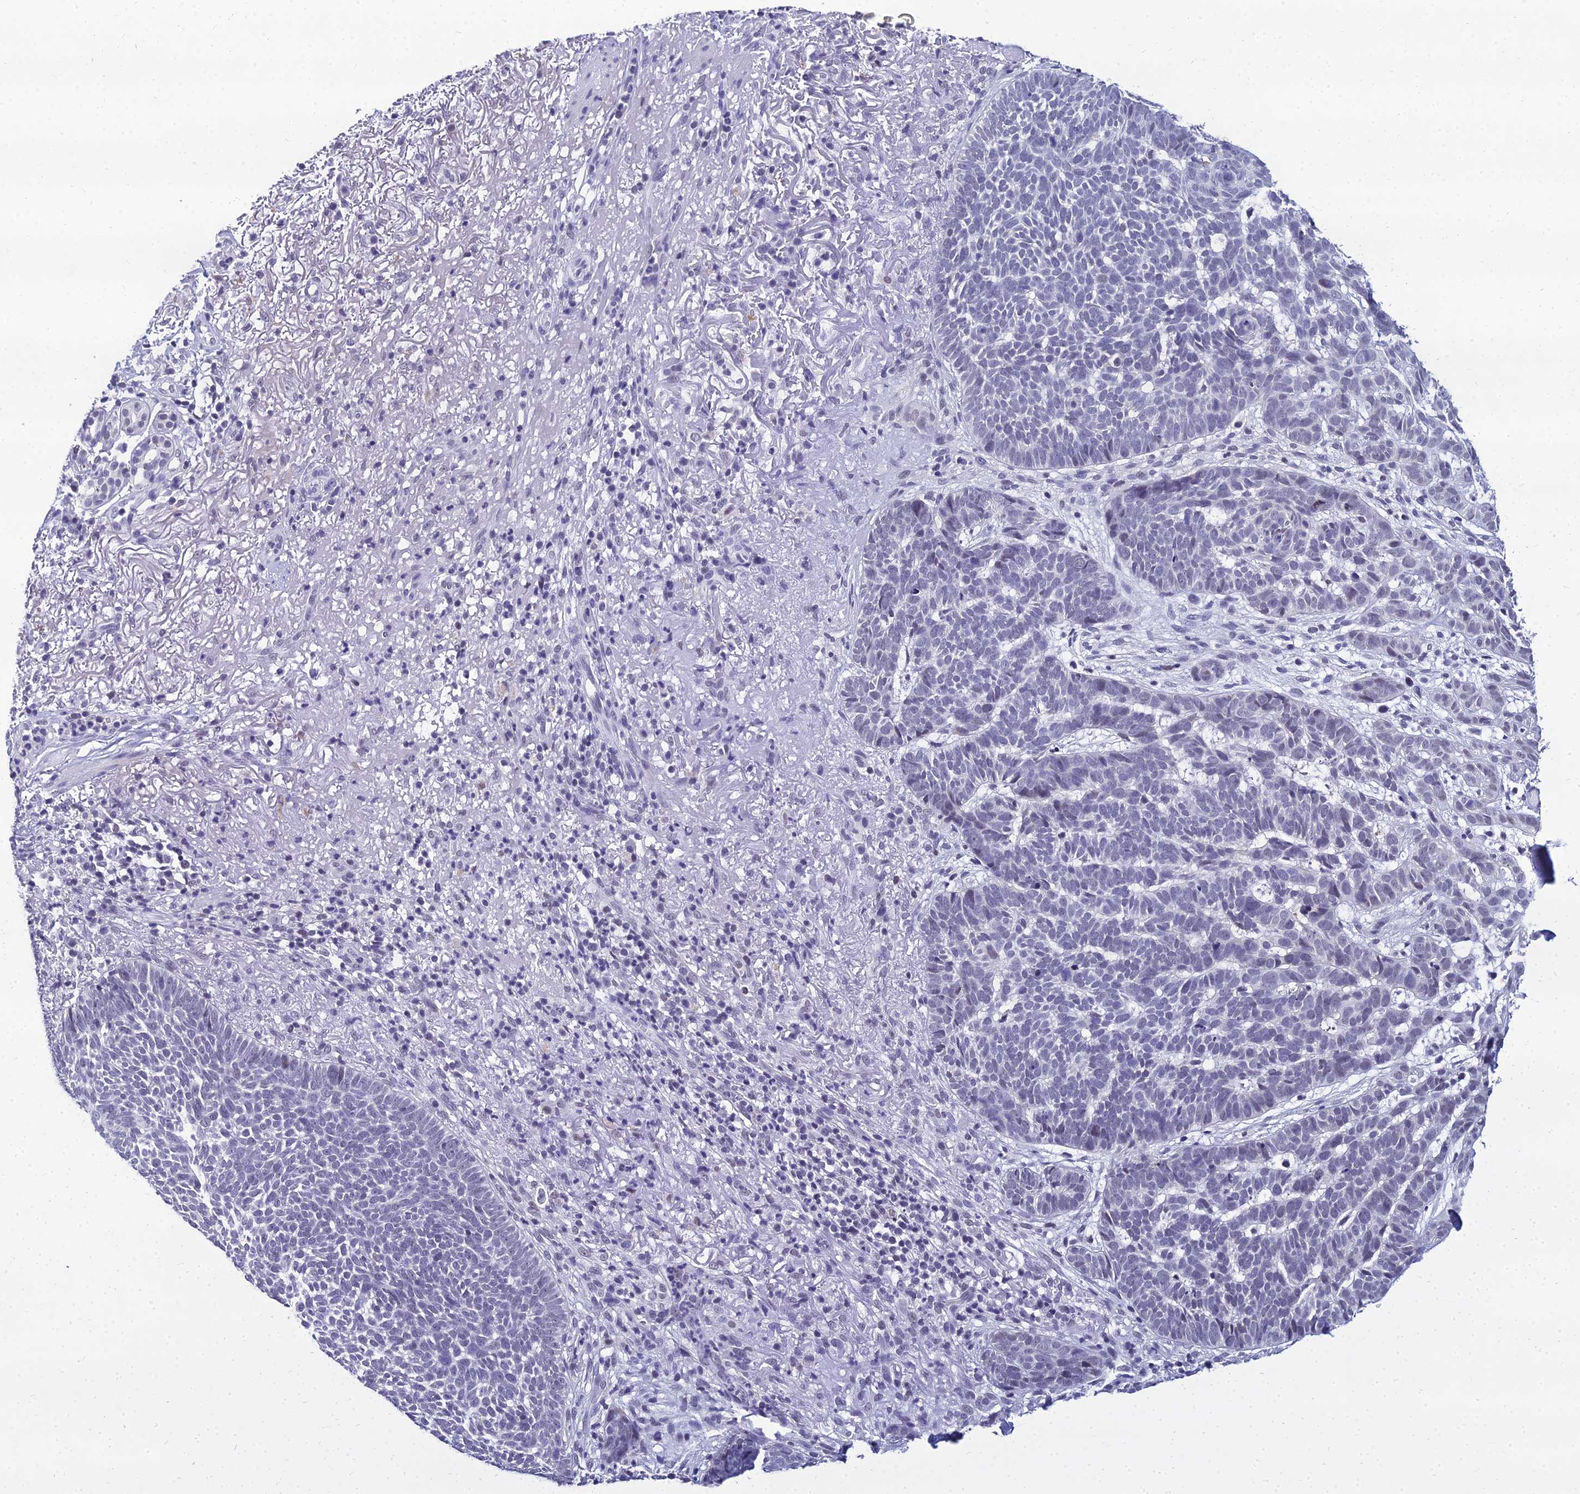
{"staining": {"intensity": "negative", "quantity": "none", "location": "none"}, "tissue": "skin cancer", "cell_type": "Tumor cells", "image_type": "cancer", "snomed": [{"axis": "morphology", "description": "Basal cell carcinoma"}, {"axis": "topography", "description": "Skin"}], "caption": "Immunohistochemistry photomicrograph of neoplastic tissue: skin cancer (basal cell carcinoma) stained with DAB (3,3'-diaminobenzidine) demonstrates no significant protein positivity in tumor cells. Brightfield microscopy of immunohistochemistry stained with DAB (brown) and hematoxylin (blue), captured at high magnification.", "gene": "PPP4R2", "patient": {"sex": "female", "age": 78}}